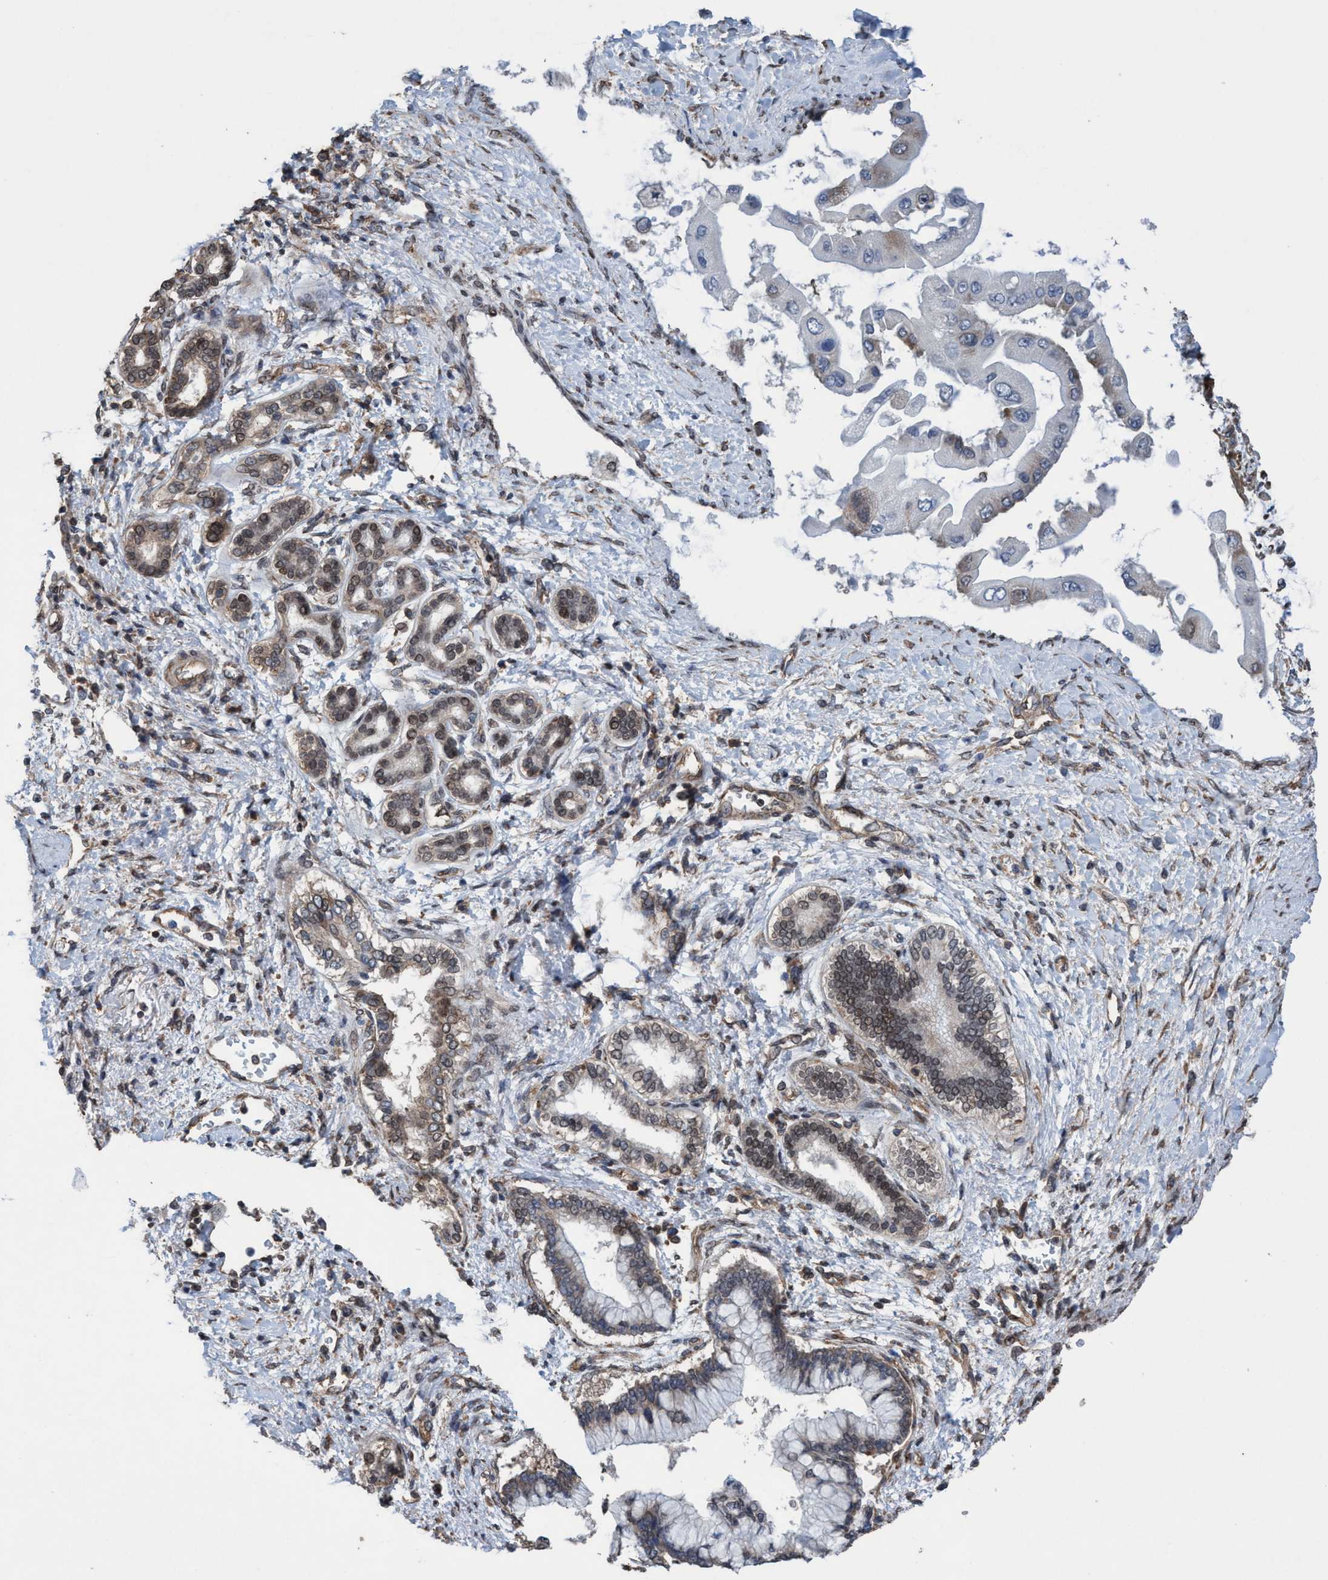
{"staining": {"intensity": "weak", "quantity": ">75%", "location": "cytoplasmic/membranous,nuclear"}, "tissue": "liver cancer", "cell_type": "Tumor cells", "image_type": "cancer", "snomed": [{"axis": "morphology", "description": "Cholangiocarcinoma"}, {"axis": "topography", "description": "Liver"}], "caption": "IHC image of neoplastic tissue: liver cholangiocarcinoma stained using immunohistochemistry displays low levels of weak protein expression localized specifically in the cytoplasmic/membranous and nuclear of tumor cells, appearing as a cytoplasmic/membranous and nuclear brown color.", "gene": "METAP2", "patient": {"sex": "male", "age": 50}}